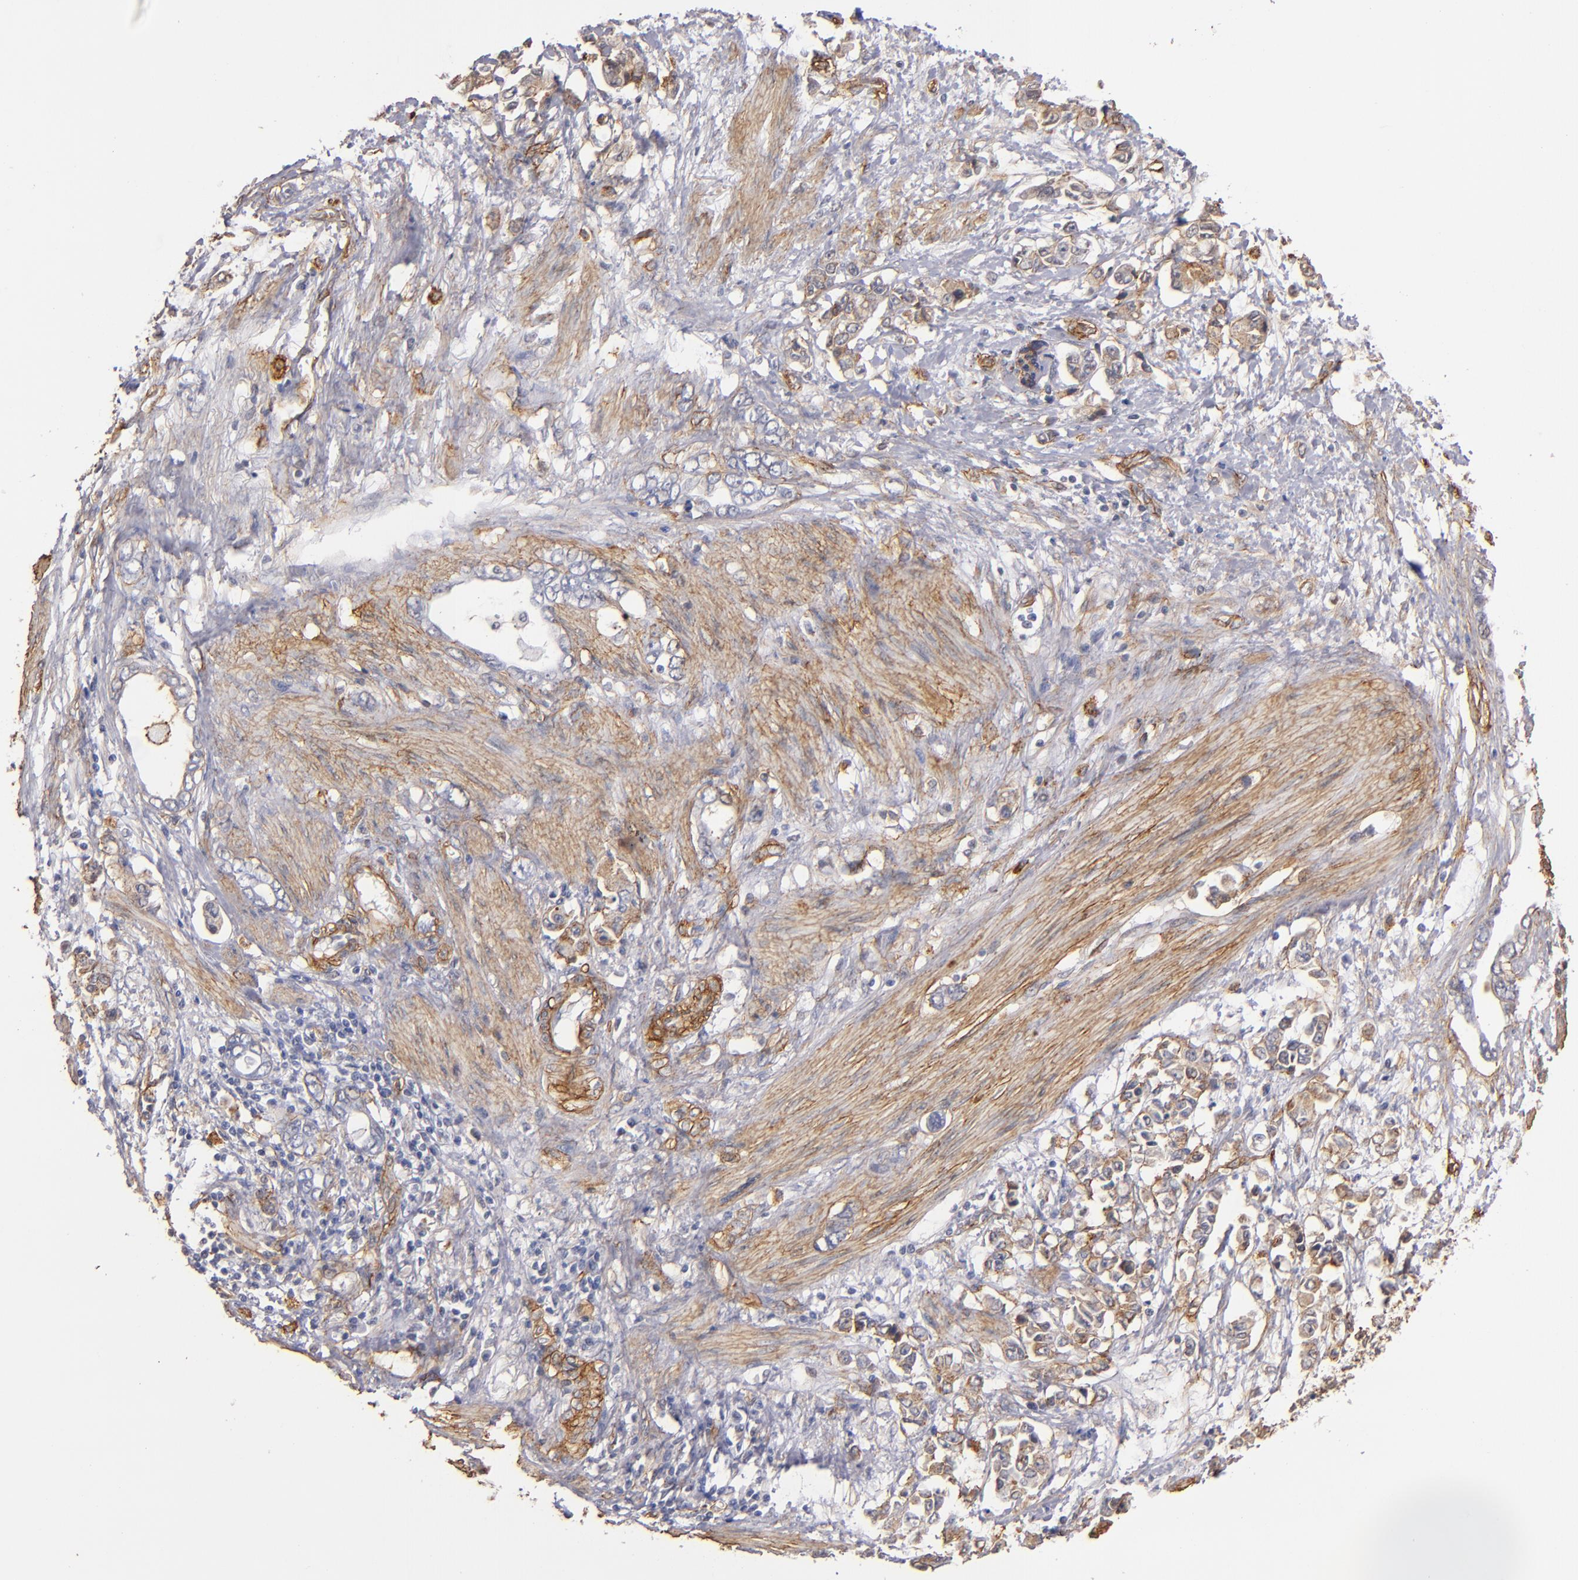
{"staining": {"intensity": "weak", "quantity": "<25%", "location": "cytoplasmic/membranous"}, "tissue": "stomach cancer", "cell_type": "Tumor cells", "image_type": "cancer", "snomed": [{"axis": "morphology", "description": "Adenocarcinoma, NOS"}, {"axis": "topography", "description": "Stomach"}], "caption": "Immunohistochemistry image of neoplastic tissue: stomach cancer (adenocarcinoma) stained with DAB reveals no significant protein positivity in tumor cells.", "gene": "LAMC1", "patient": {"sex": "male", "age": 78}}